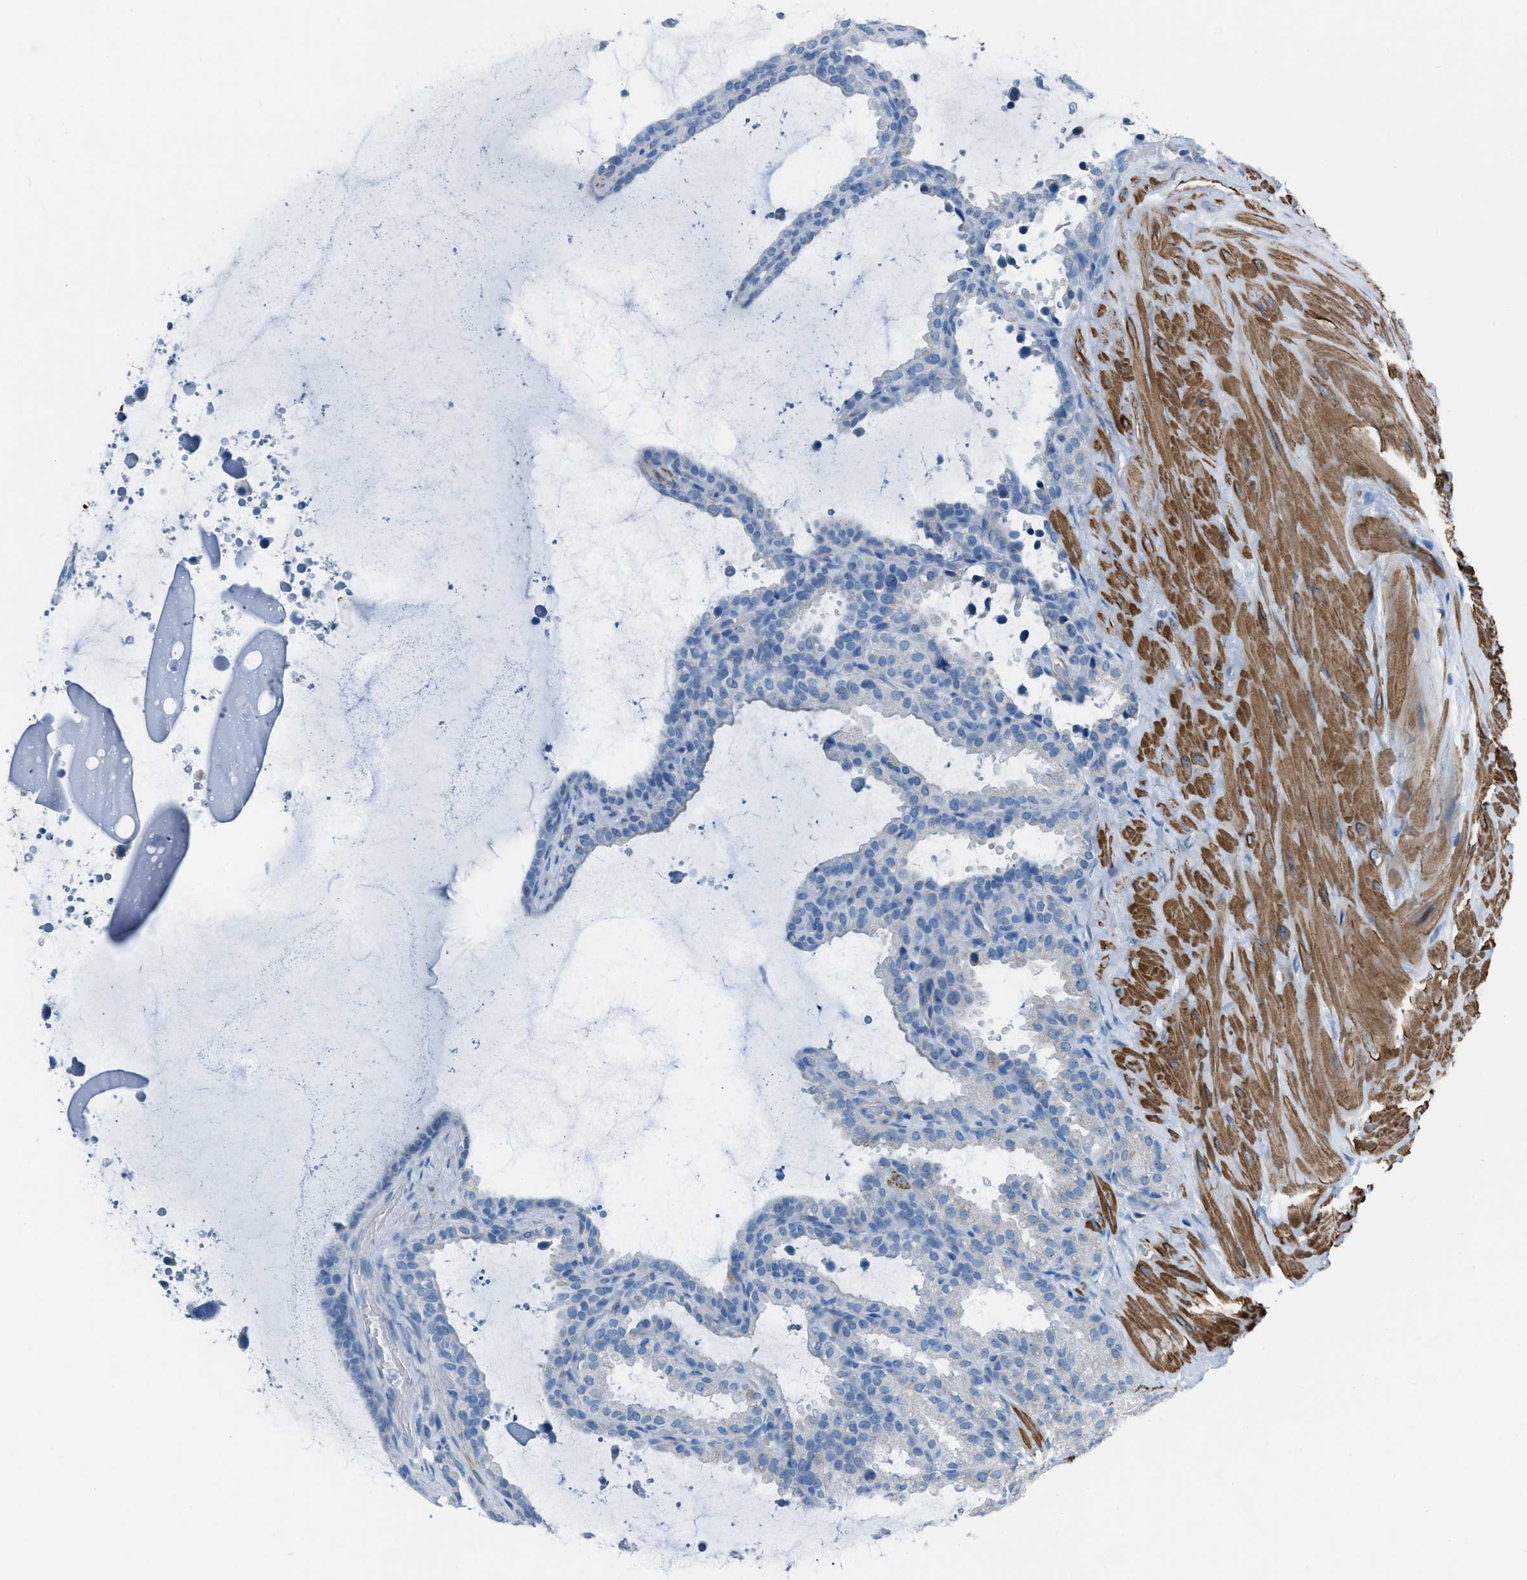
{"staining": {"intensity": "negative", "quantity": "none", "location": "none"}, "tissue": "seminal vesicle", "cell_type": "Glandular cells", "image_type": "normal", "snomed": [{"axis": "morphology", "description": "Normal tissue, NOS"}, {"axis": "topography", "description": "Seminal veicle"}], "caption": "Immunohistochemistry (IHC) of benign seminal vesicle shows no expression in glandular cells. (Brightfield microscopy of DAB (3,3'-diaminobenzidine) immunohistochemistry (IHC) at high magnification).", "gene": "SPATC1L", "patient": {"sex": "male", "age": 46}}